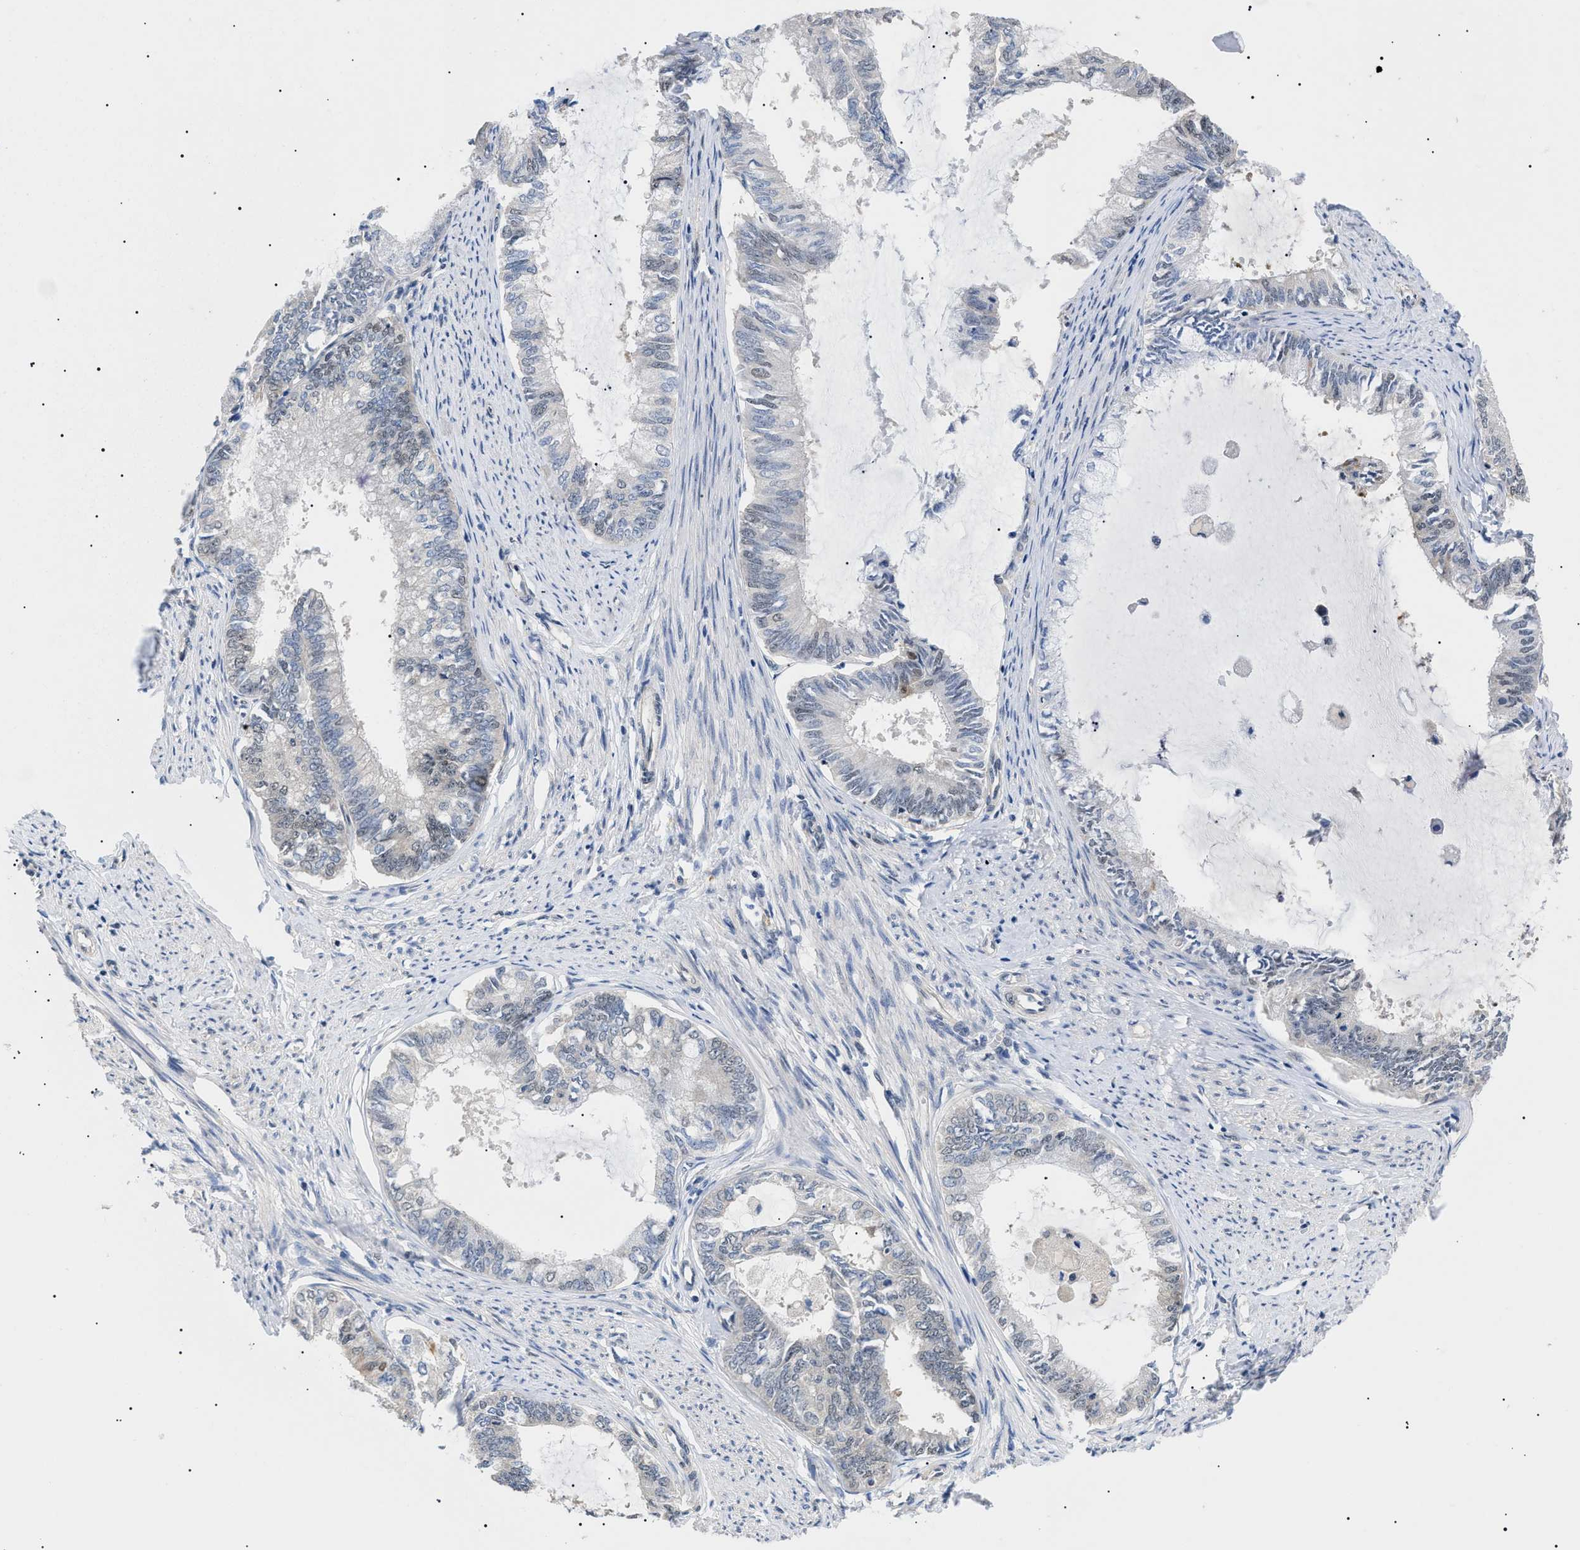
{"staining": {"intensity": "weak", "quantity": "25%-75%", "location": "nuclear"}, "tissue": "endometrial cancer", "cell_type": "Tumor cells", "image_type": "cancer", "snomed": [{"axis": "morphology", "description": "Adenocarcinoma, NOS"}, {"axis": "topography", "description": "Endometrium"}], "caption": "This micrograph shows IHC staining of endometrial cancer (adenocarcinoma), with low weak nuclear positivity in approximately 25%-75% of tumor cells.", "gene": "GARRE1", "patient": {"sex": "female", "age": 86}}